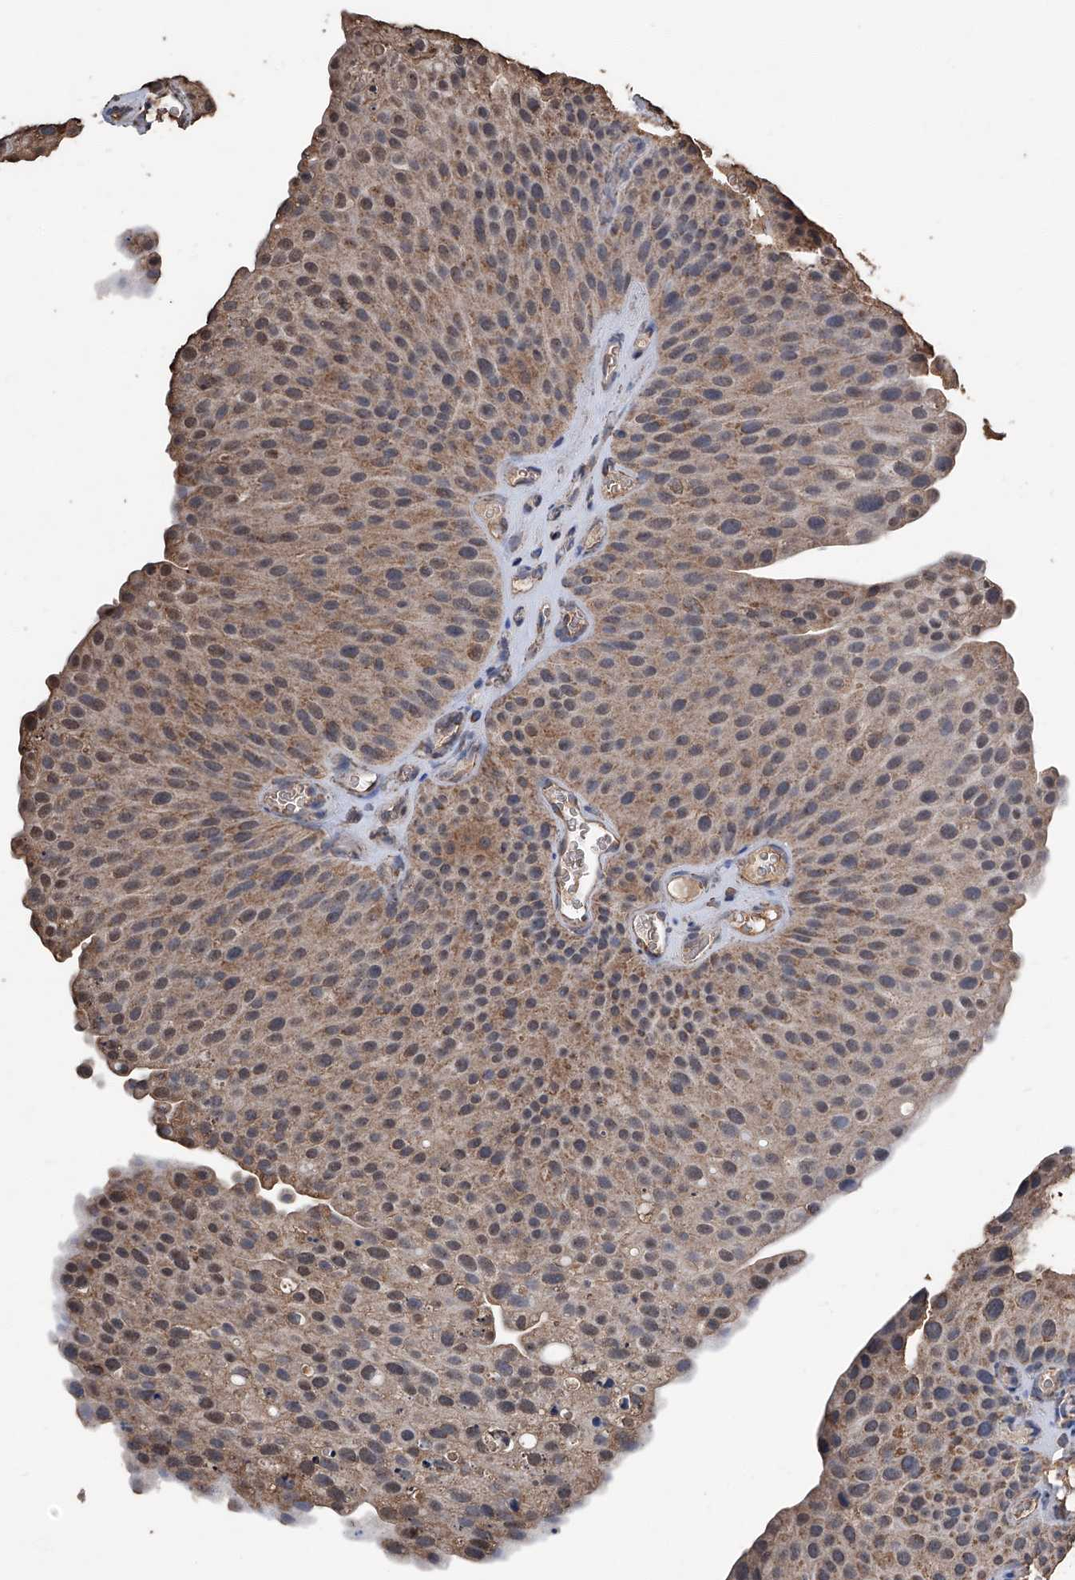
{"staining": {"intensity": "moderate", "quantity": ">75%", "location": "cytoplasmic/membranous"}, "tissue": "urothelial cancer", "cell_type": "Tumor cells", "image_type": "cancer", "snomed": [{"axis": "morphology", "description": "Urothelial carcinoma, Low grade"}, {"axis": "topography", "description": "Smooth muscle"}, {"axis": "topography", "description": "Urinary bladder"}], "caption": "High-magnification brightfield microscopy of low-grade urothelial carcinoma stained with DAB (brown) and counterstained with hematoxylin (blue). tumor cells exhibit moderate cytoplasmic/membranous expression is identified in about>75% of cells.", "gene": "STARD7", "patient": {"sex": "male", "age": 60}}